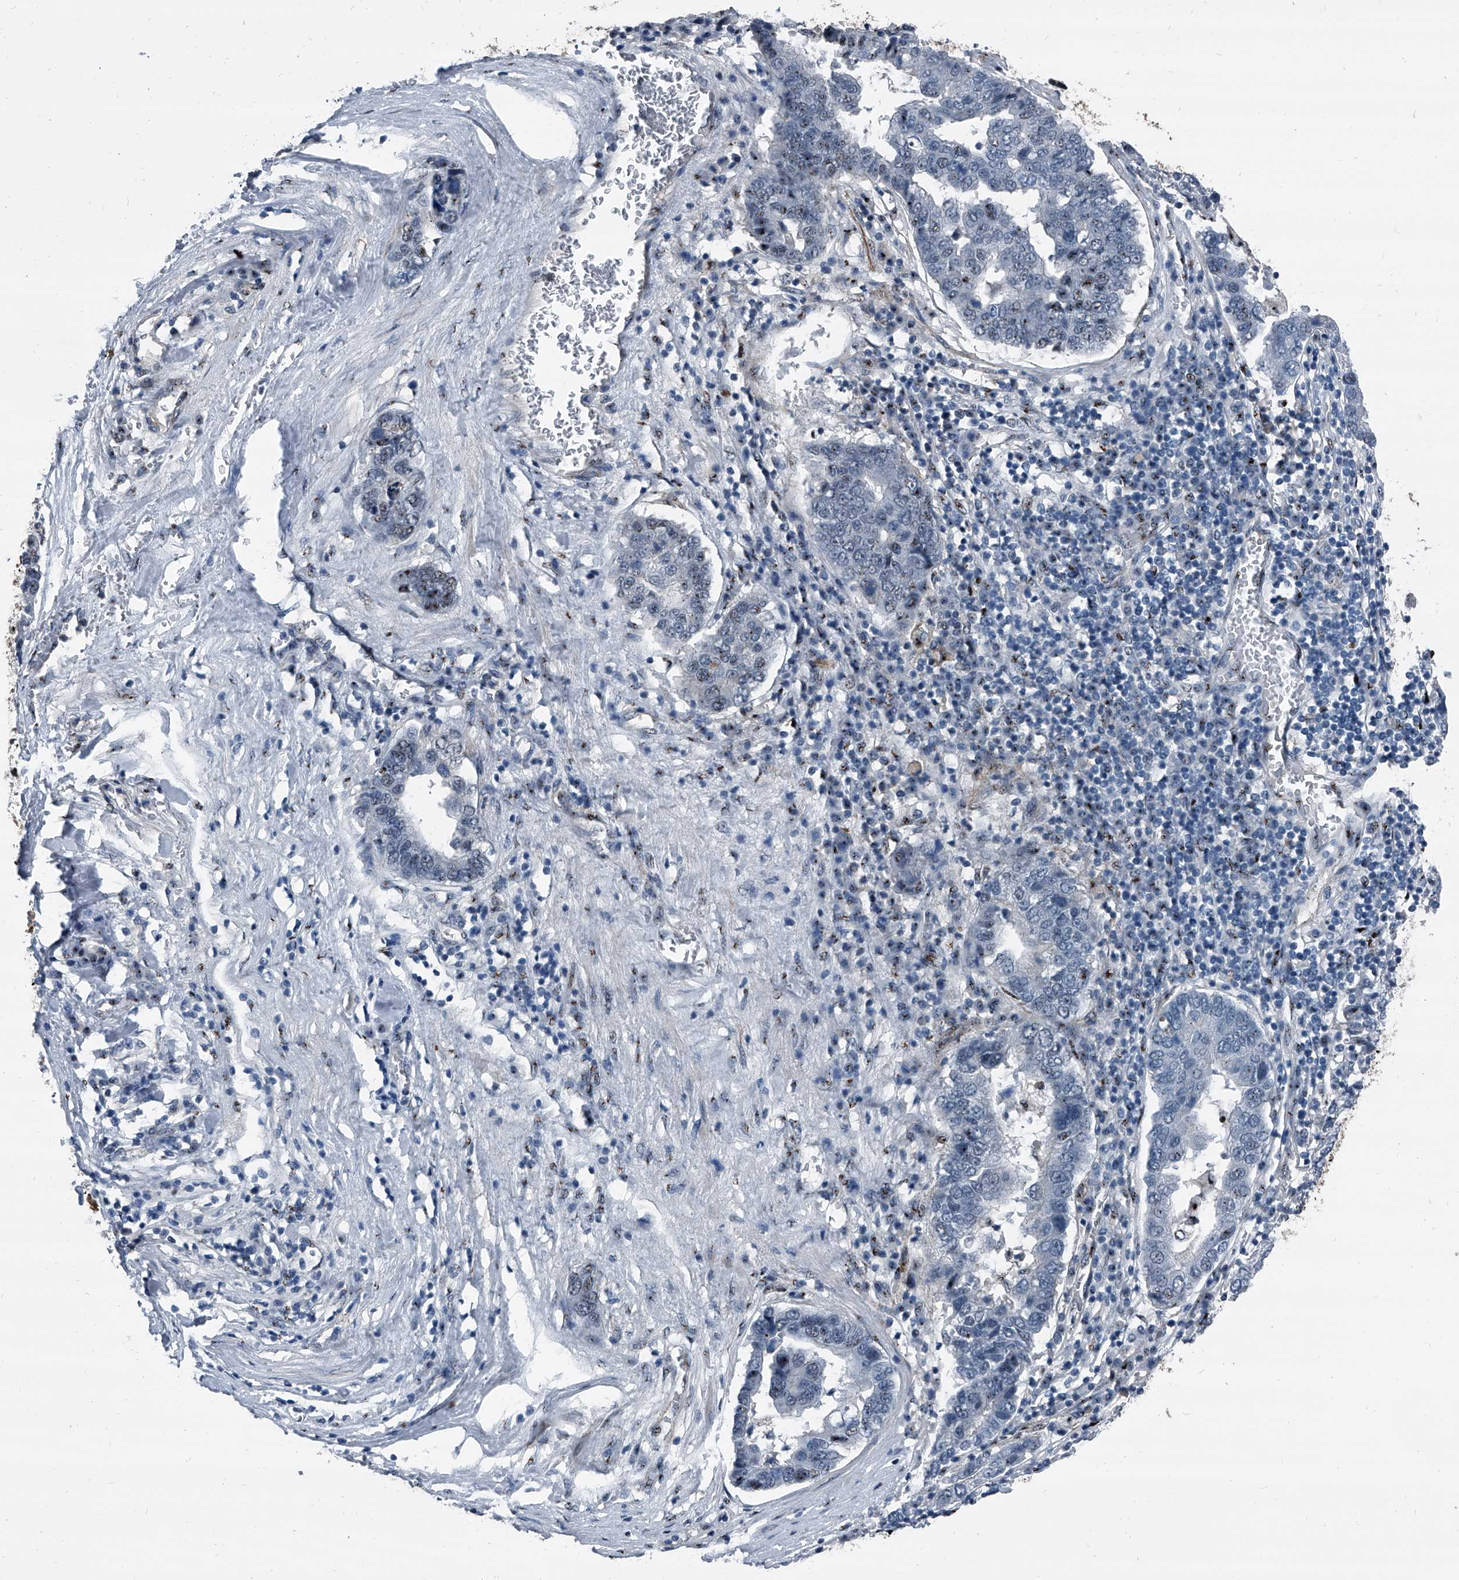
{"staining": {"intensity": "negative", "quantity": "none", "location": "none"}, "tissue": "pancreatic cancer", "cell_type": "Tumor cells", "image_type": "cancer", "snomed": [{"axis": "morphology", "description": "Adenocarcinoma, NOS"}, {"axis": "topography", "description": "Pancreas"}], "caption": "High magnification brightfield microscopy of pancreatic adenocarcinoma stained with DAB (brown) and counterstained with hematoxylin (blue): tumor cells show no significant positivity.", "gene": "MEN1", "patient": {"sex": "female", "age": 61}}